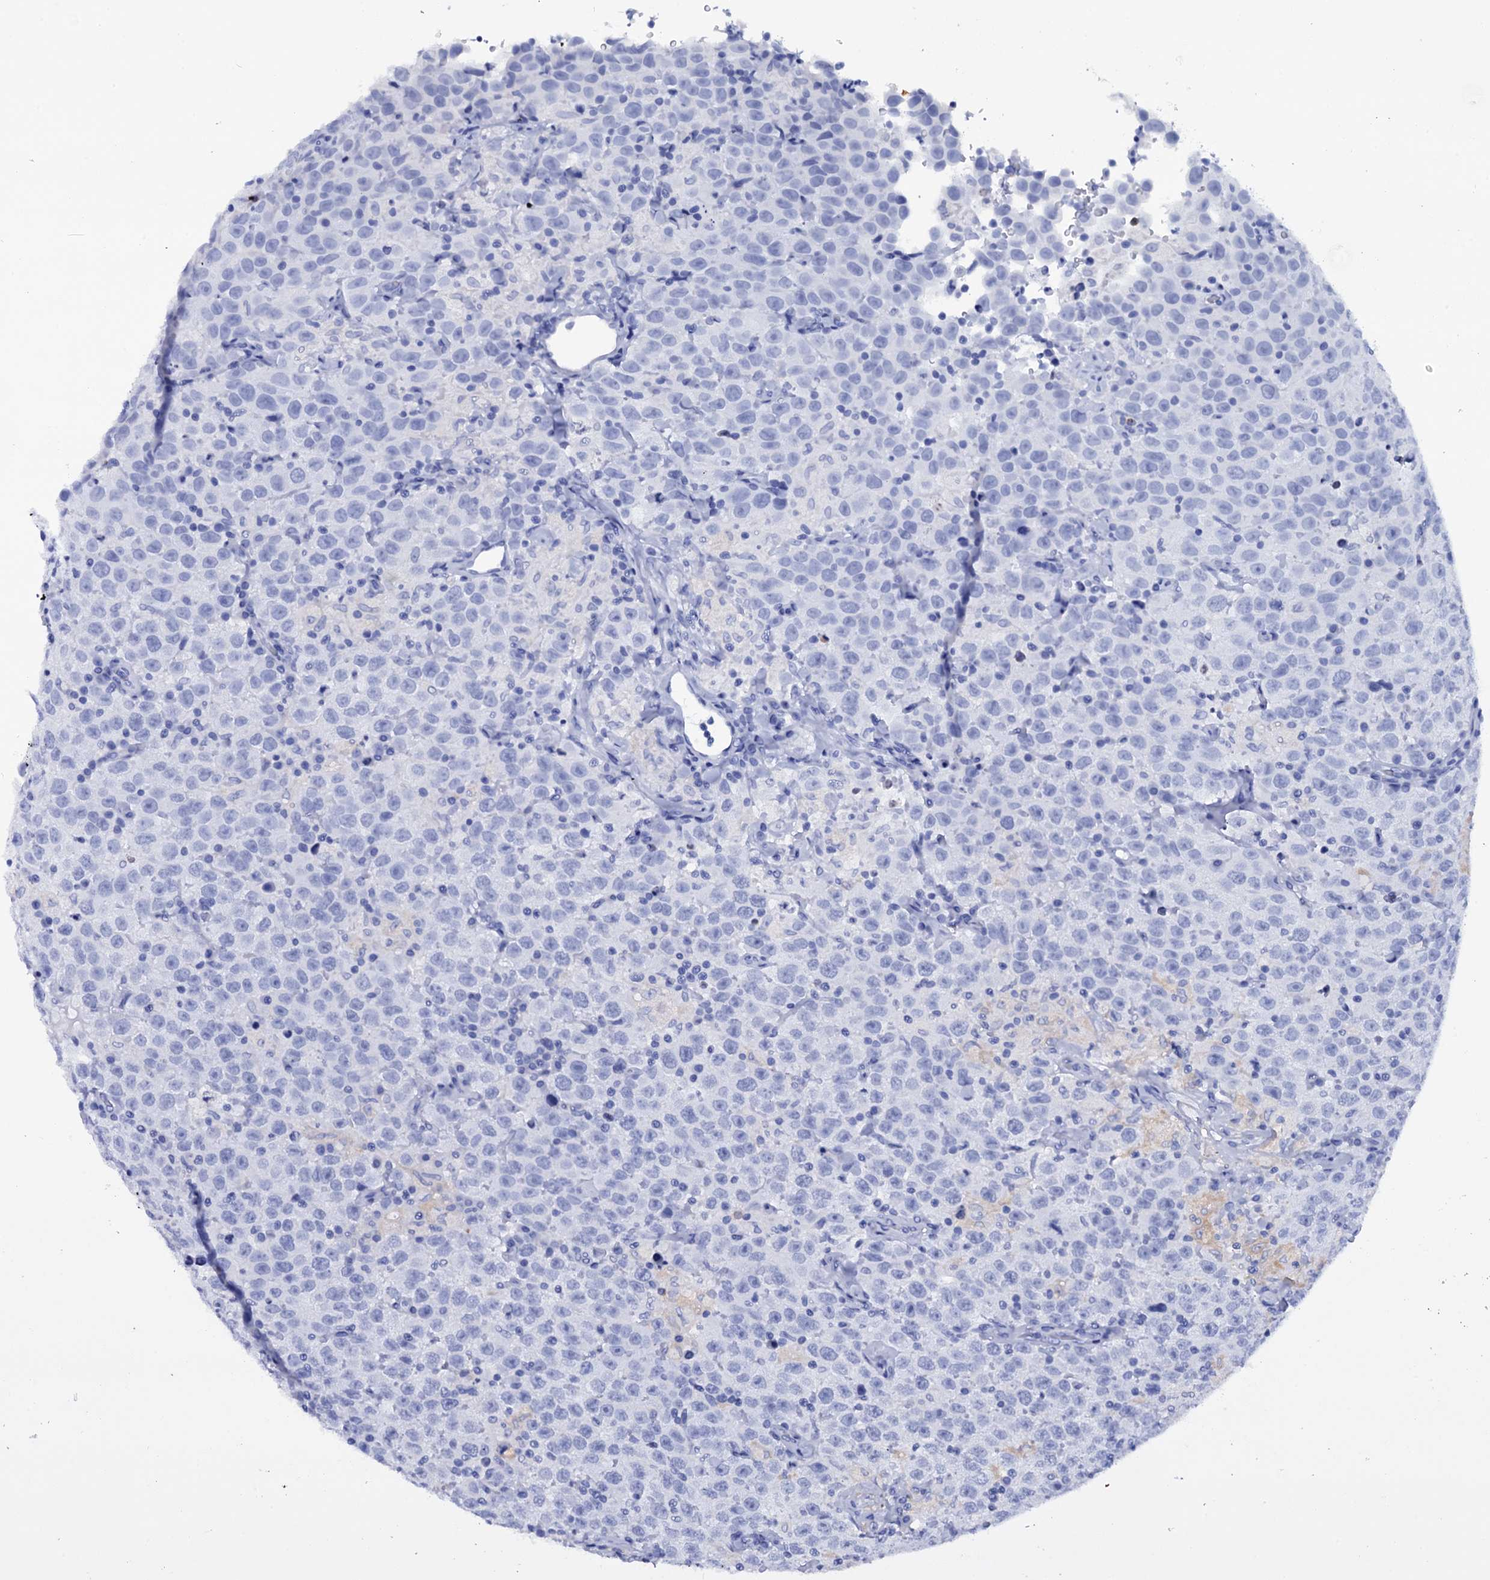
{"staining": {"intensity": "negative", "quantity": "none", "location": "none"}, "tissue": "testis cancer", "cell_type": "Tumor cells", "image_type": "cancer", "snomed": [{"axis": "morphology", "description": "Seminoma, NOS"}, {"axis": "topography", "description": "Testis"}], "caption": "High power microscopy histopathology image of an immunohistochemistry (IHC) histopathology image of seminoma (testis), revealing no significant staining in tumor cells. The staining is performed using DAB (3,3'-diaminobenzidine) brown chromogen with nuclei counter-stained in using hematoxylin.", "gene": "ITPRID2", "patient": {"sex": "male", "age": 41}}